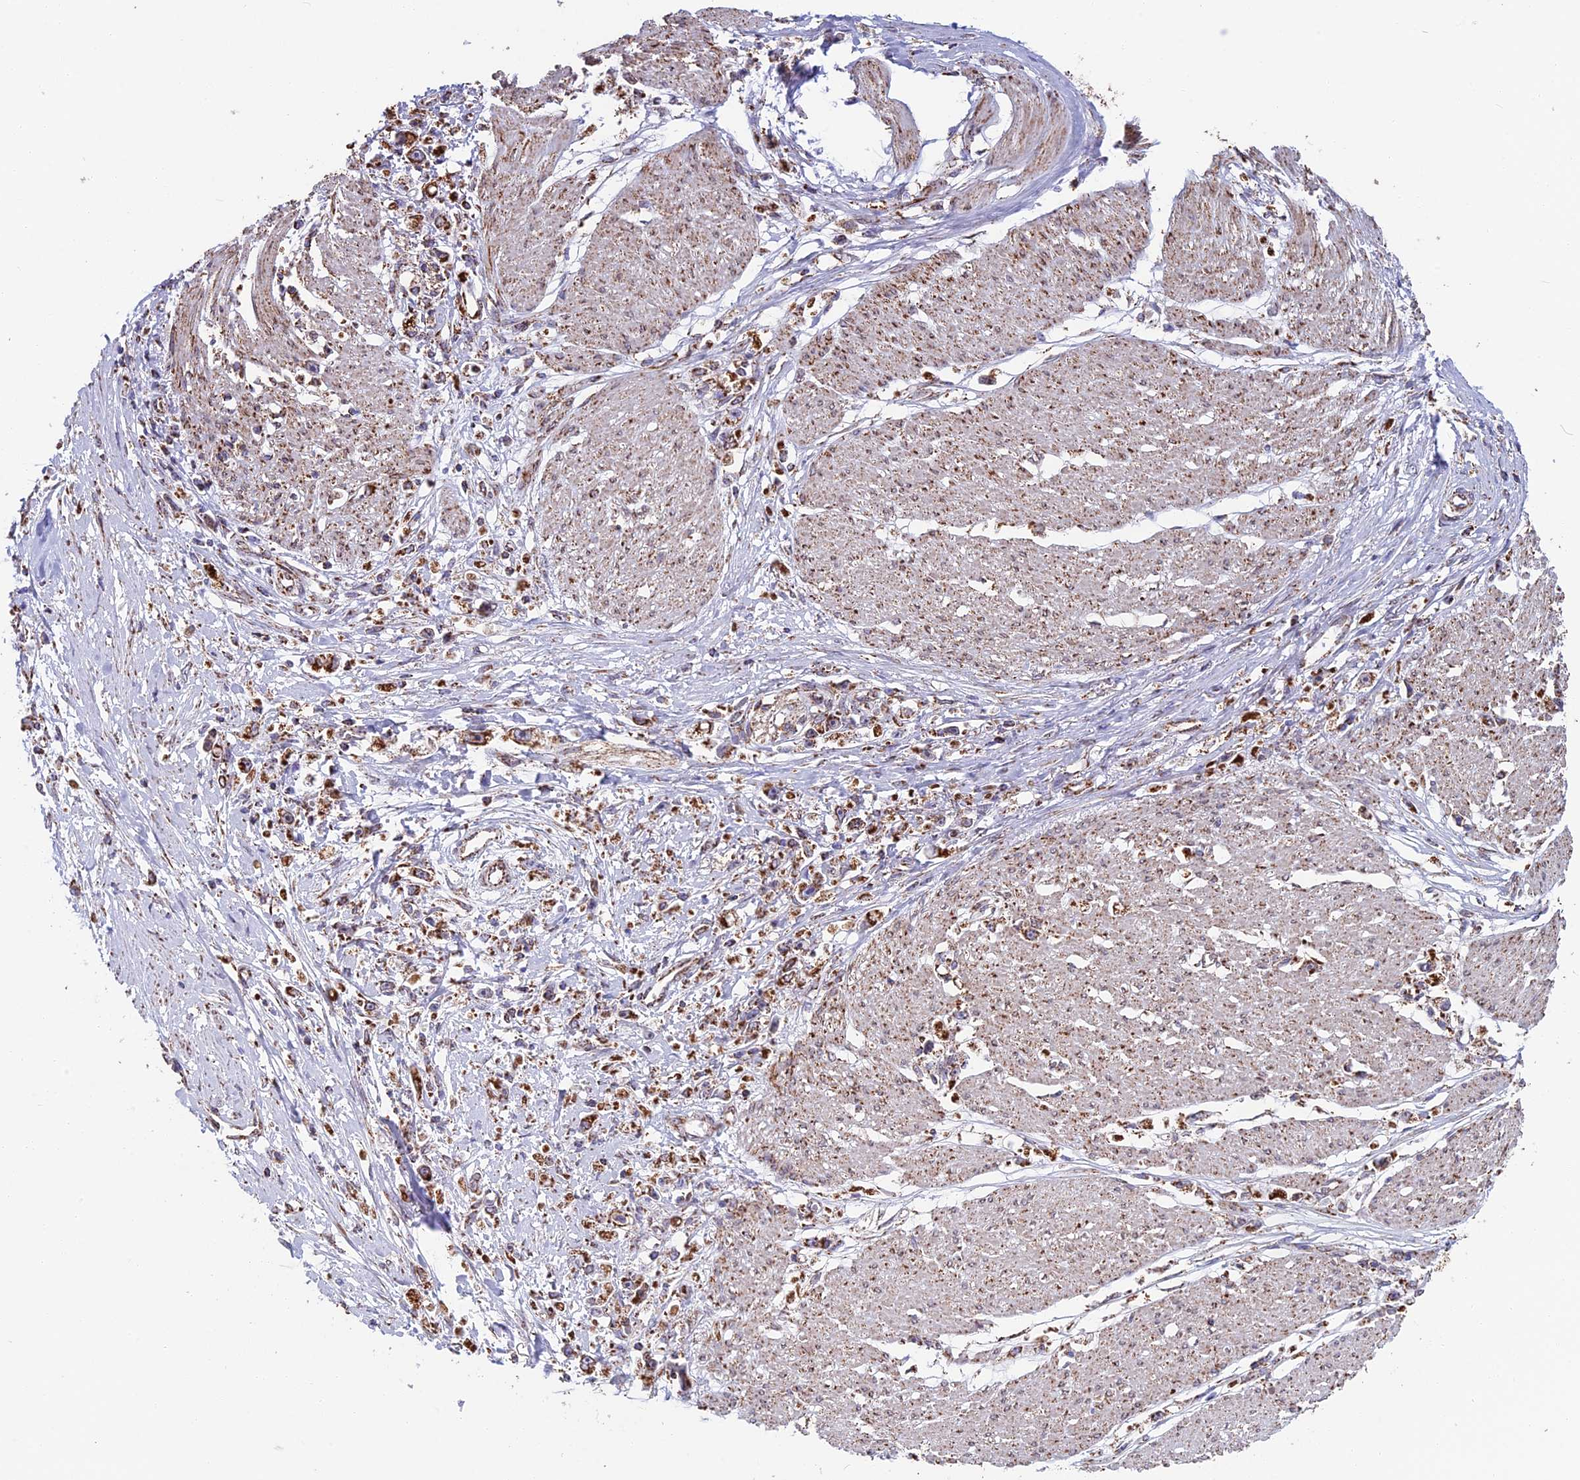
{"staining": {"intensity": "strong", "quantity": ">75%", "location": "cytoplasmic/membranous"}, "tissue": "stomach cancer", "cell_type": "Tumor cells", "image_type": "cancer", "snomed": [{"axis": "morphology", "description": "Adenocarcinoma, NOS"}, {"axis": "topography", "description": "Stomach"}], "caption": "Stomach cancer (adenocarcinoma) stained with a protein marker displays strong staining in tumor cells.", "gene": "CS", "patient": {"sex": "female", "age": 59}}